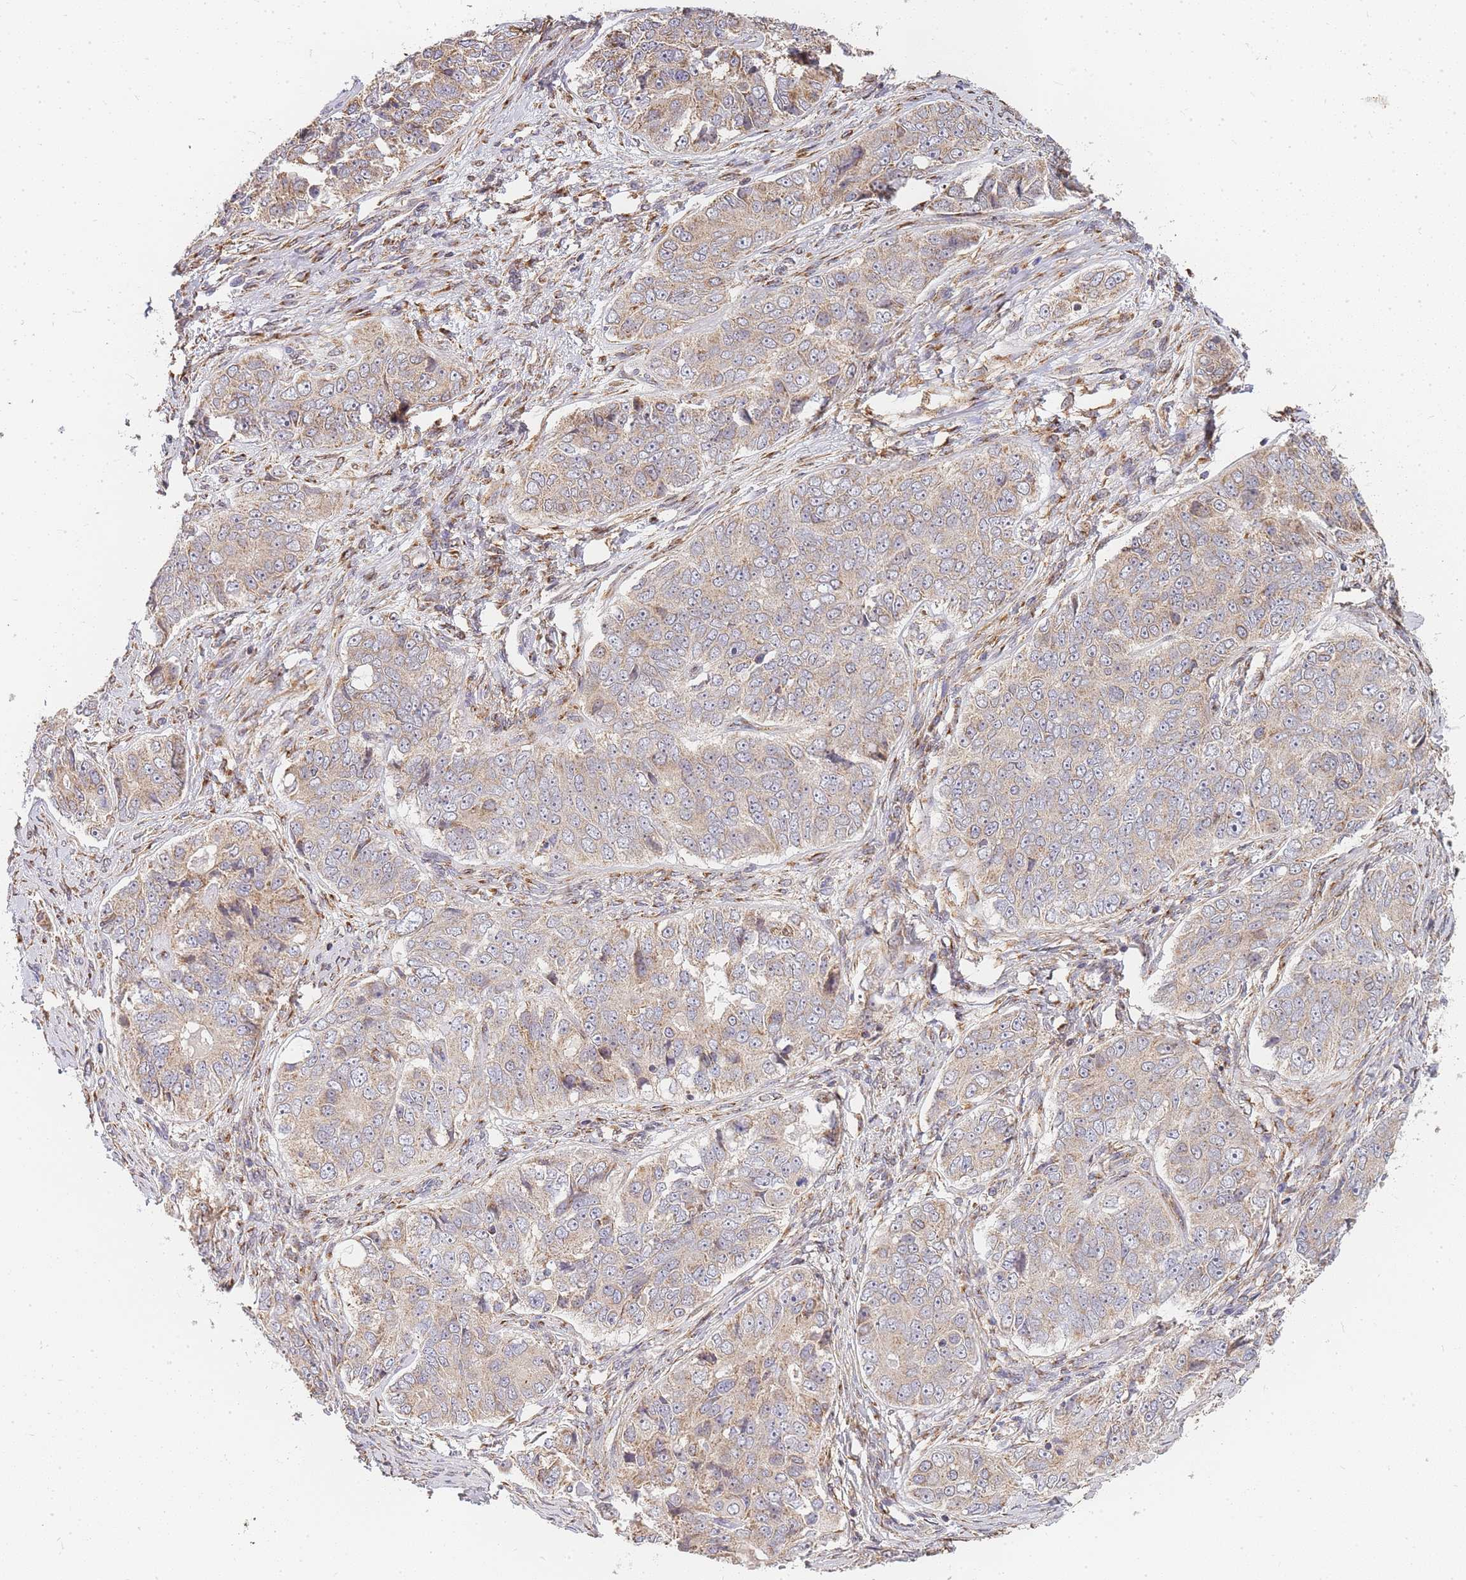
{"staining": {"intensity": "moderate", "quantity": ">75%", "location": "cytoplasmic/membranous"}, "tissue": "ovarian cancer", "cell_type": "Tumor cells", "image_type": "cancer", "snomed": [{"axis": "morphology", "description": "Carcinoma, endometroid"}, {"axis": "topography", "description": "Ovary"}], "caption": "Tumor cells exhibit medium levels of moderate cytoplasmic/membranous expression in about >75% of cells in human ovarian cancer (endometroid carcinoma). Nuclei are stained in blue.", "gene": "ADCY9", "patient": {"sex": "female", "age": 51}}